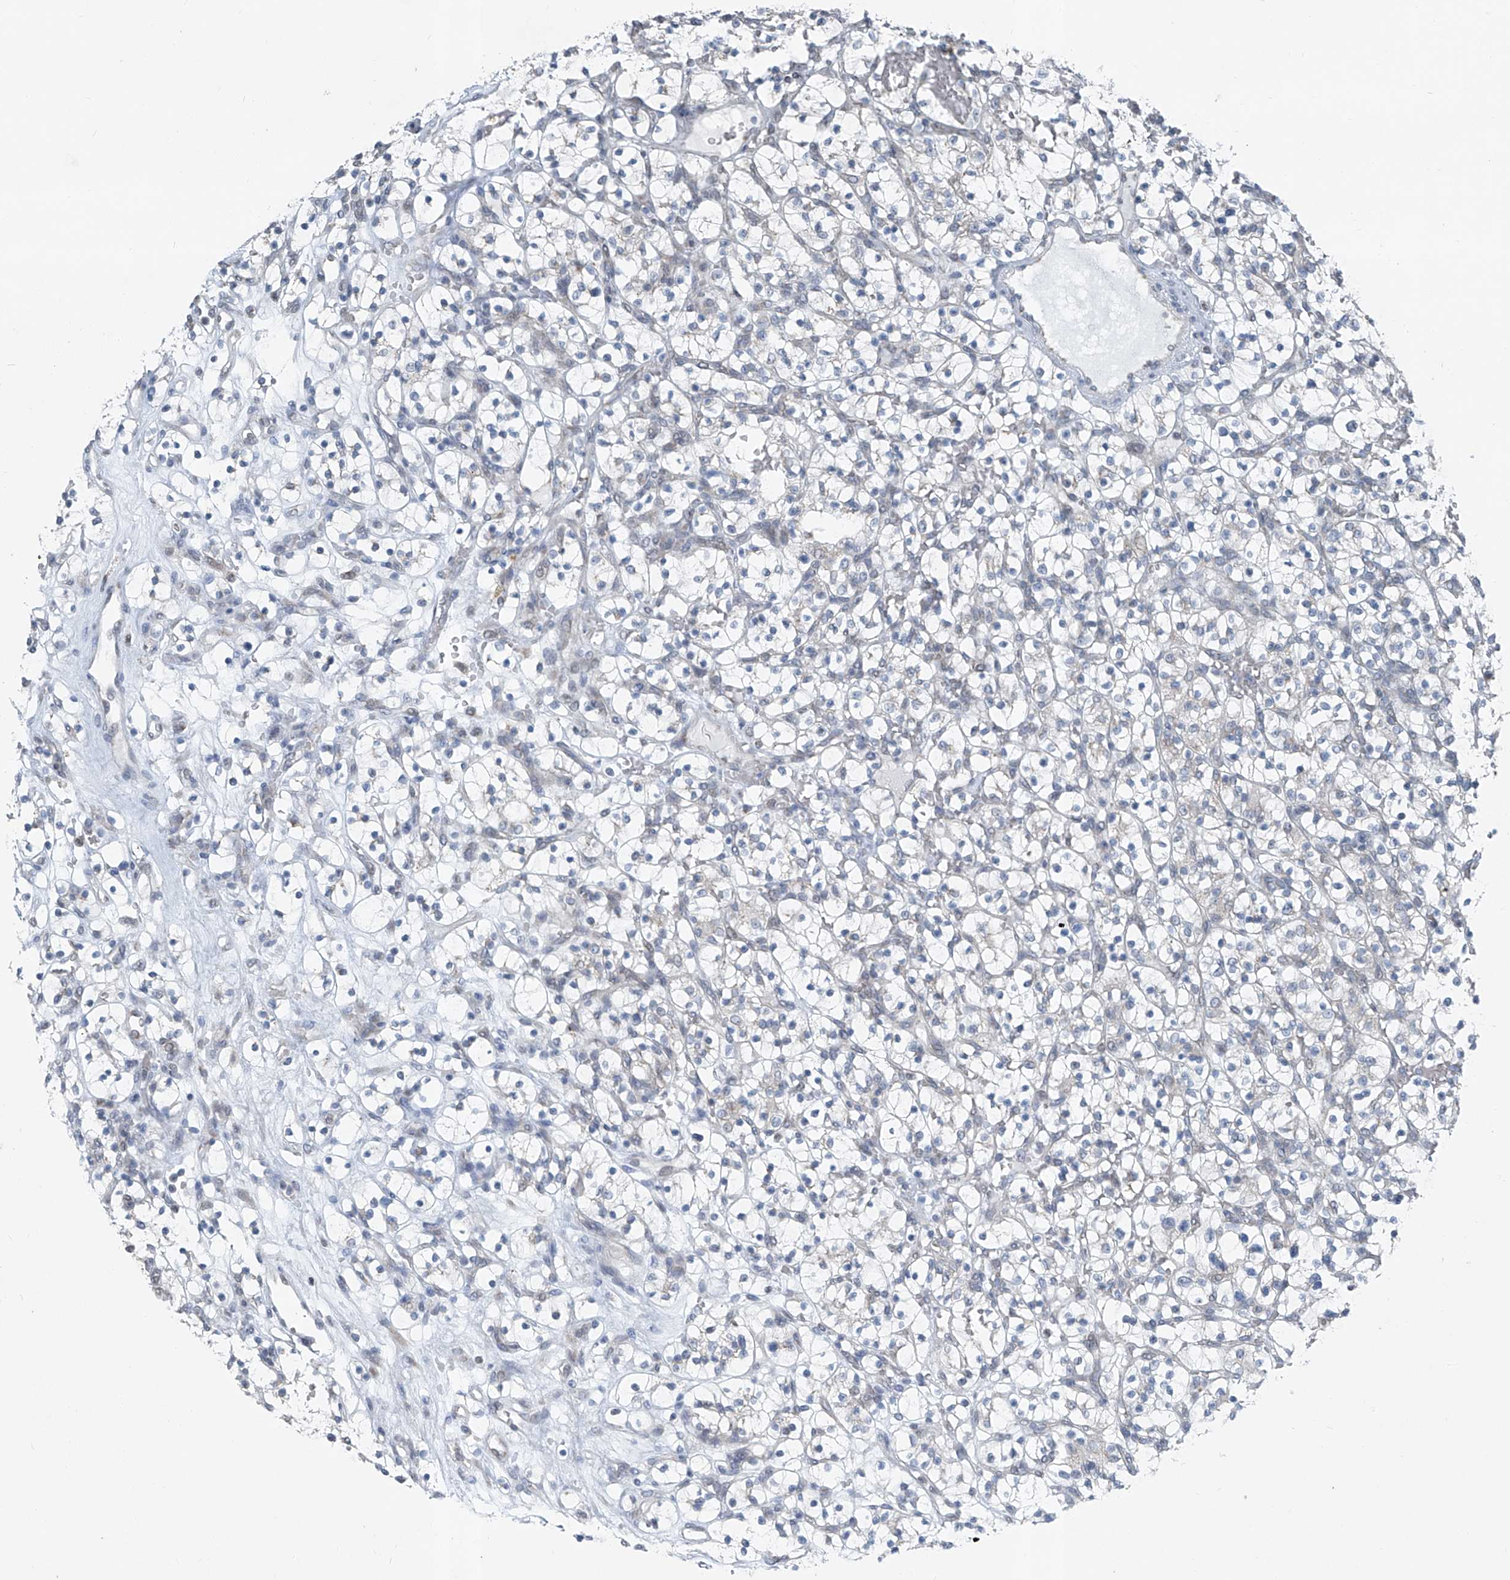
{"staining": {"intensity": "negative", "quantity": "none", "location": "none"}, "tissue": "renal cancer", "cell_type": "Tumor cells", "image_type": "cancer", "snomed": [{"axis": "morphology", "description": "Adenocarcinoma, NOS"}, {"axis": "topography", "description": "Kidney"}], "caption": "The IHC photomicrograph has no significant expression in tumor cells of adenocarcinoma (renal) tissue.", "gene": "DYRK1B", "patient": {"sex": "female", "age": 57}}